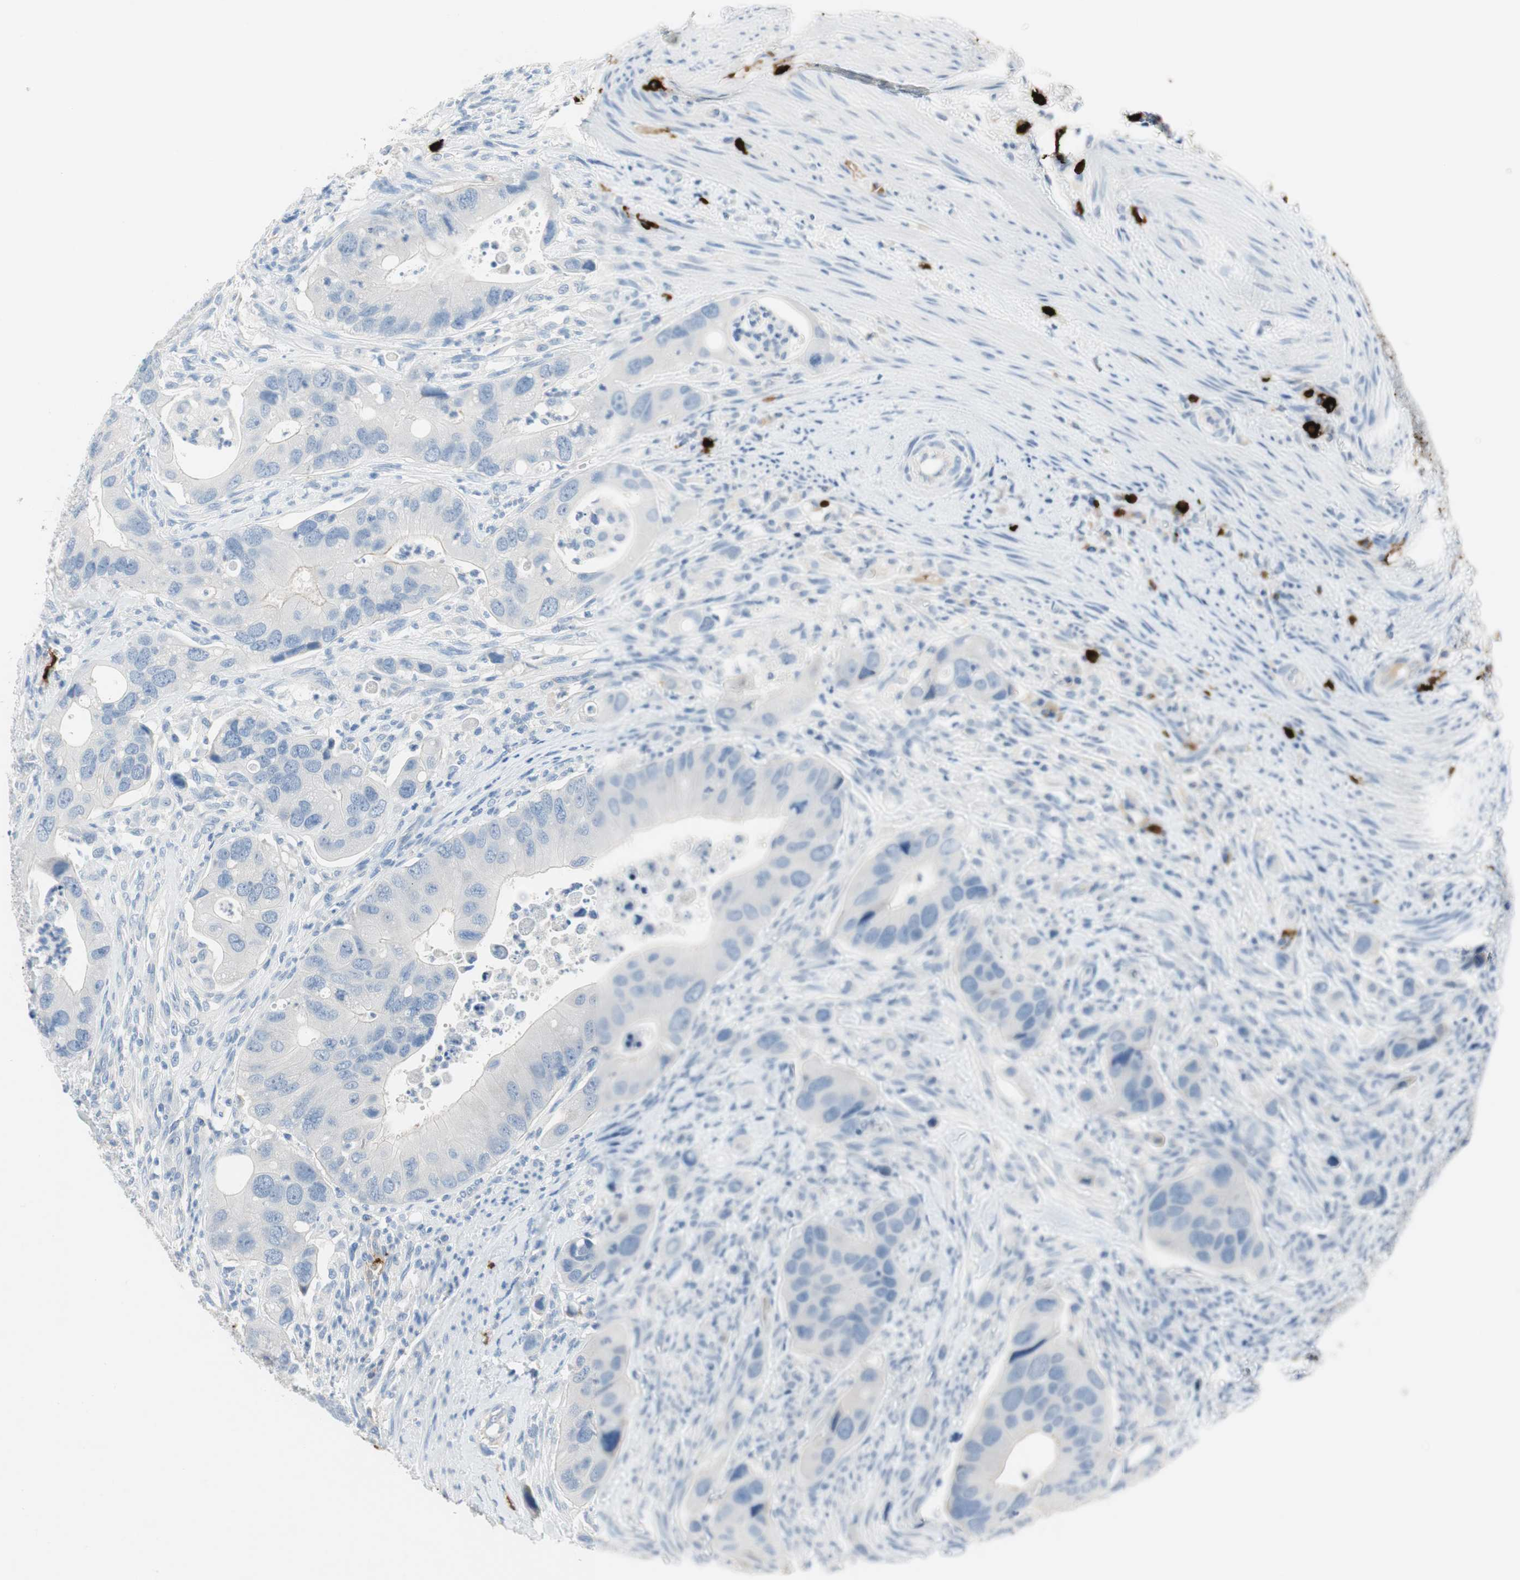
{"staining": {"intensity": "negative", "quantity": "none", "location": "none"}, "tissue": "colorectal cancer", "cell_type": "Tumor cells", "image_type": "cancer", "snomed": [{"axis": "morphology", "description": "Adenocarcinoma, NOS"}, {"axis": "topography", "description": "Rectum"}], "caption": "This is an immunohistochemistry histopathology image of human colorectal cancer (adenocarcinoma). There is no expression in tumor cells.", "gene": "CPA3", "patient": {"sex": "female", "age": 57}}